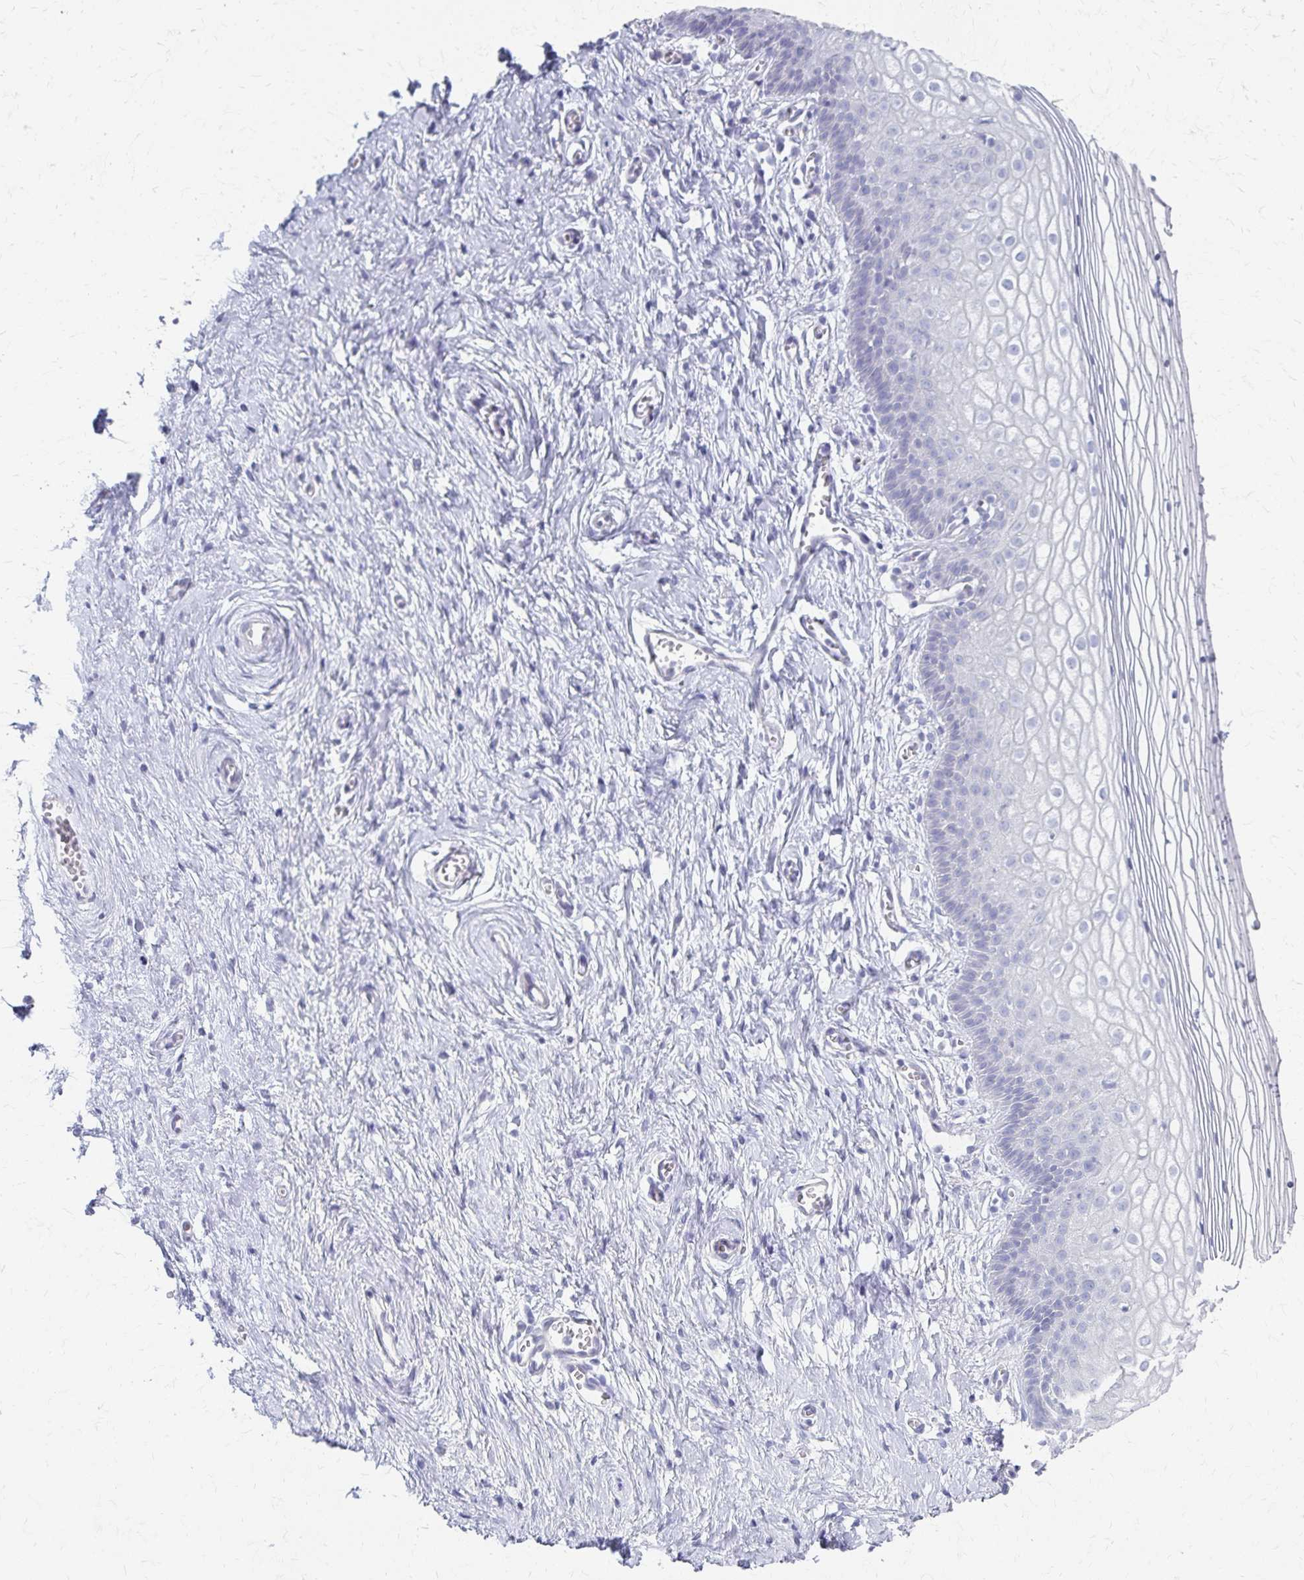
{"staining": {"intensity": "negative", "quantity": "none", "location": "none"}, "tissue": "vagina", "cell_type": "Squamous epithelial cells", "image_type": "normal", "snomed": [{"axis": "morphology", "description": "Normal tissue, NOS"}, {"axis": "topography", "description": "Vagina"}], "caption": "An immunohistochemistry photomicrograph of normal vagina is shown. There is no staining in squamous epithelial cells of vagina.", "gene": "CYB5A", "patient": {"sex": "female", "age": 56}}